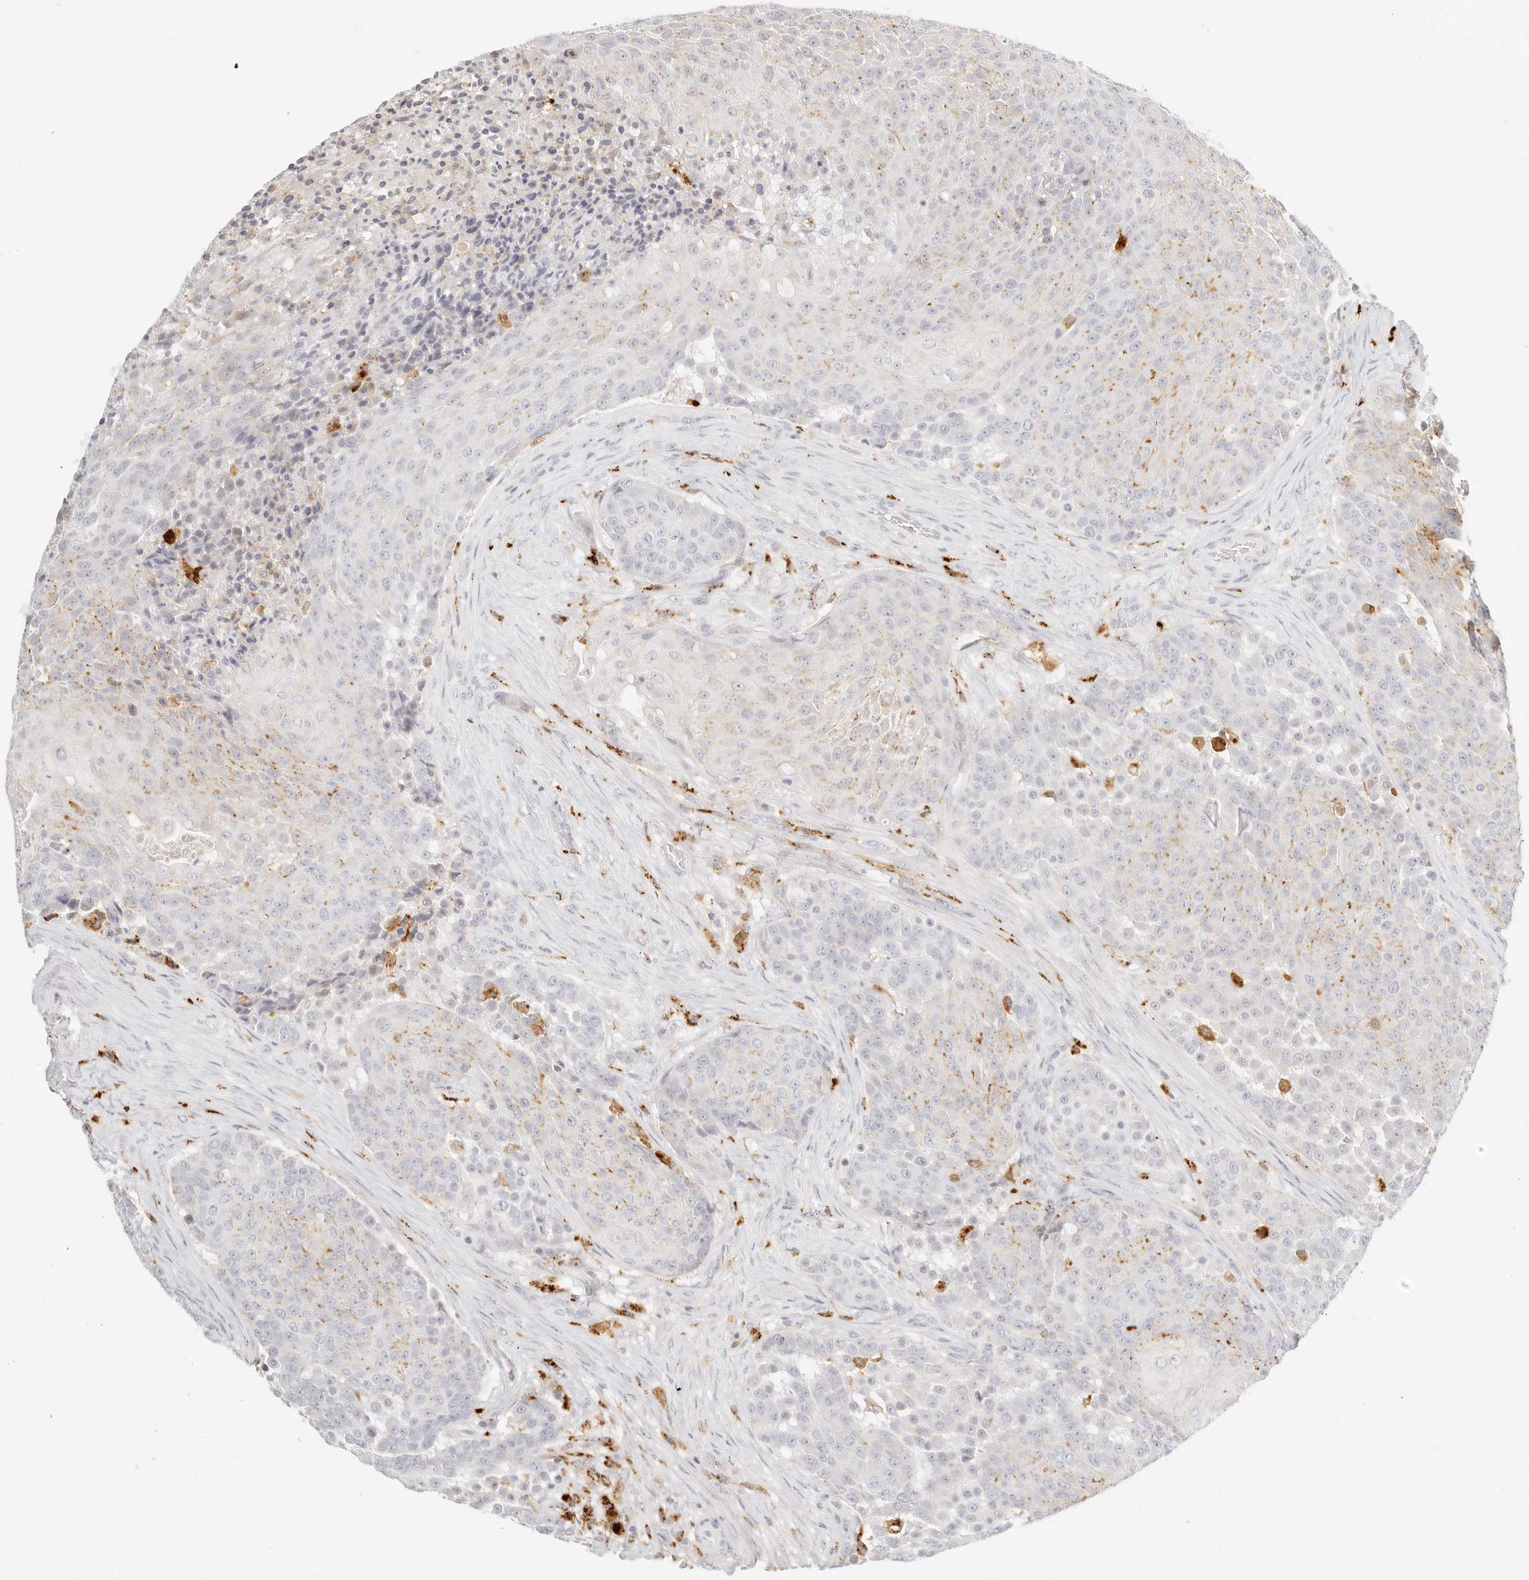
{"staining": {"intensity": "weak", "quantity": "<25%", "location": "cytoplasmic/membranous"}, "tissue": "urothelial cancer", "cell_type": "Tumor cells", "image_type": "cancer", "snomed": [{"axis": "morphology", "description": "Urothelial carcinoma, High grade"}, {"axis": "topography", "description": "Urinary bladder"}], "caption": "Photomicrograph shows no protein expression in tumor cells of urothelial cancer tissue.", "gene": "RNASET2", "patient": {"sex": "female", "age": 63}}